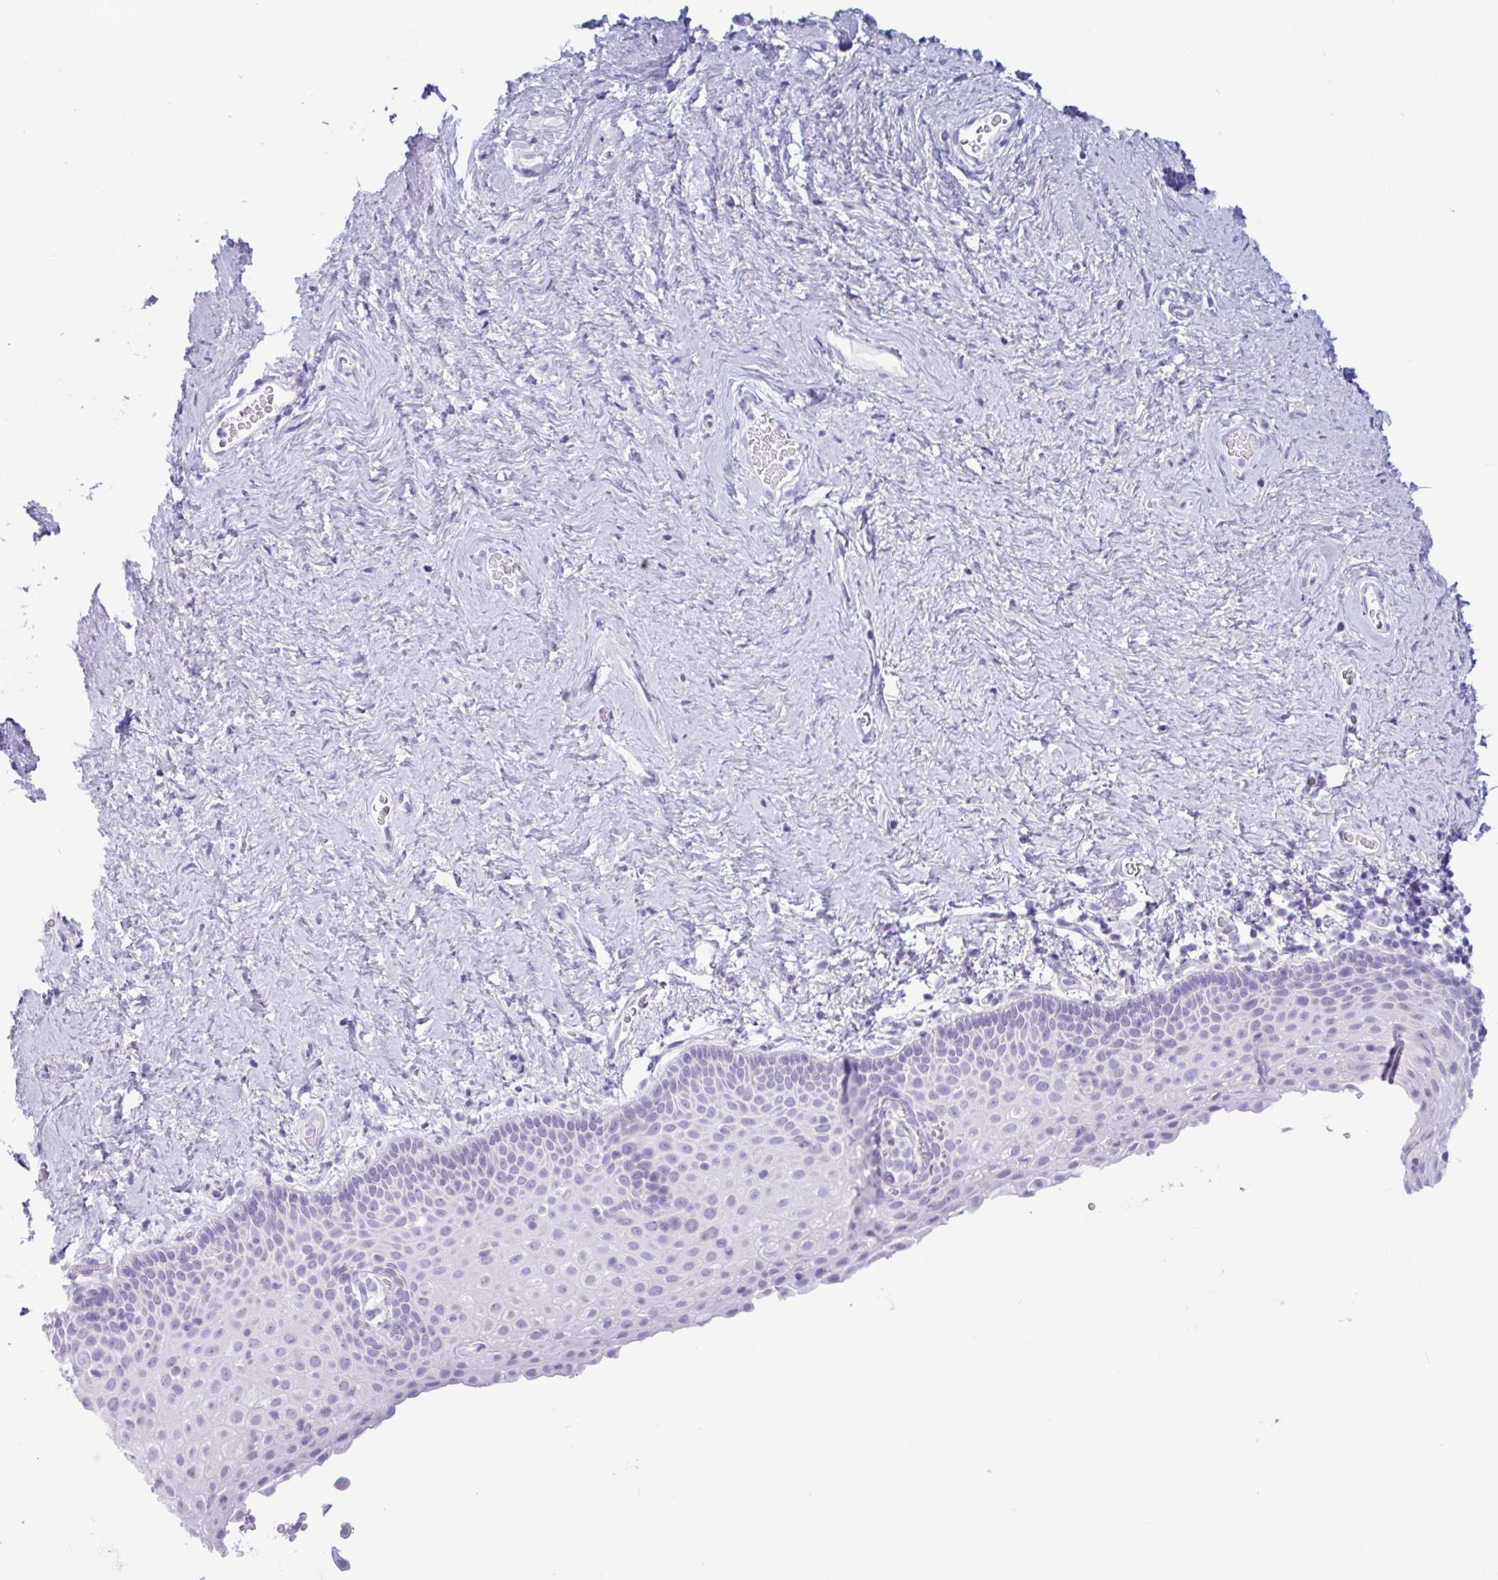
{"staining": {"intensity": "negative", "quantity": "none", "location": "none"}, "tissue": "vagina", "cell_type": "Squamous epithelial cells", "image_type": "normal", "snomed": [{"axis": "morphology", "description": "Normal tissue, NOS"}, {"axis": "topography", "description": "Vagina"}], "caption": "This histopathology image is of normal vagina stained with immunohistochemistry to label a protein in brown with the nuclei are counter-stained blue. There is no expression in squamous epithelial cells.", "gene": "CTSE", "patient": {"sex": "female", "age": 61}}